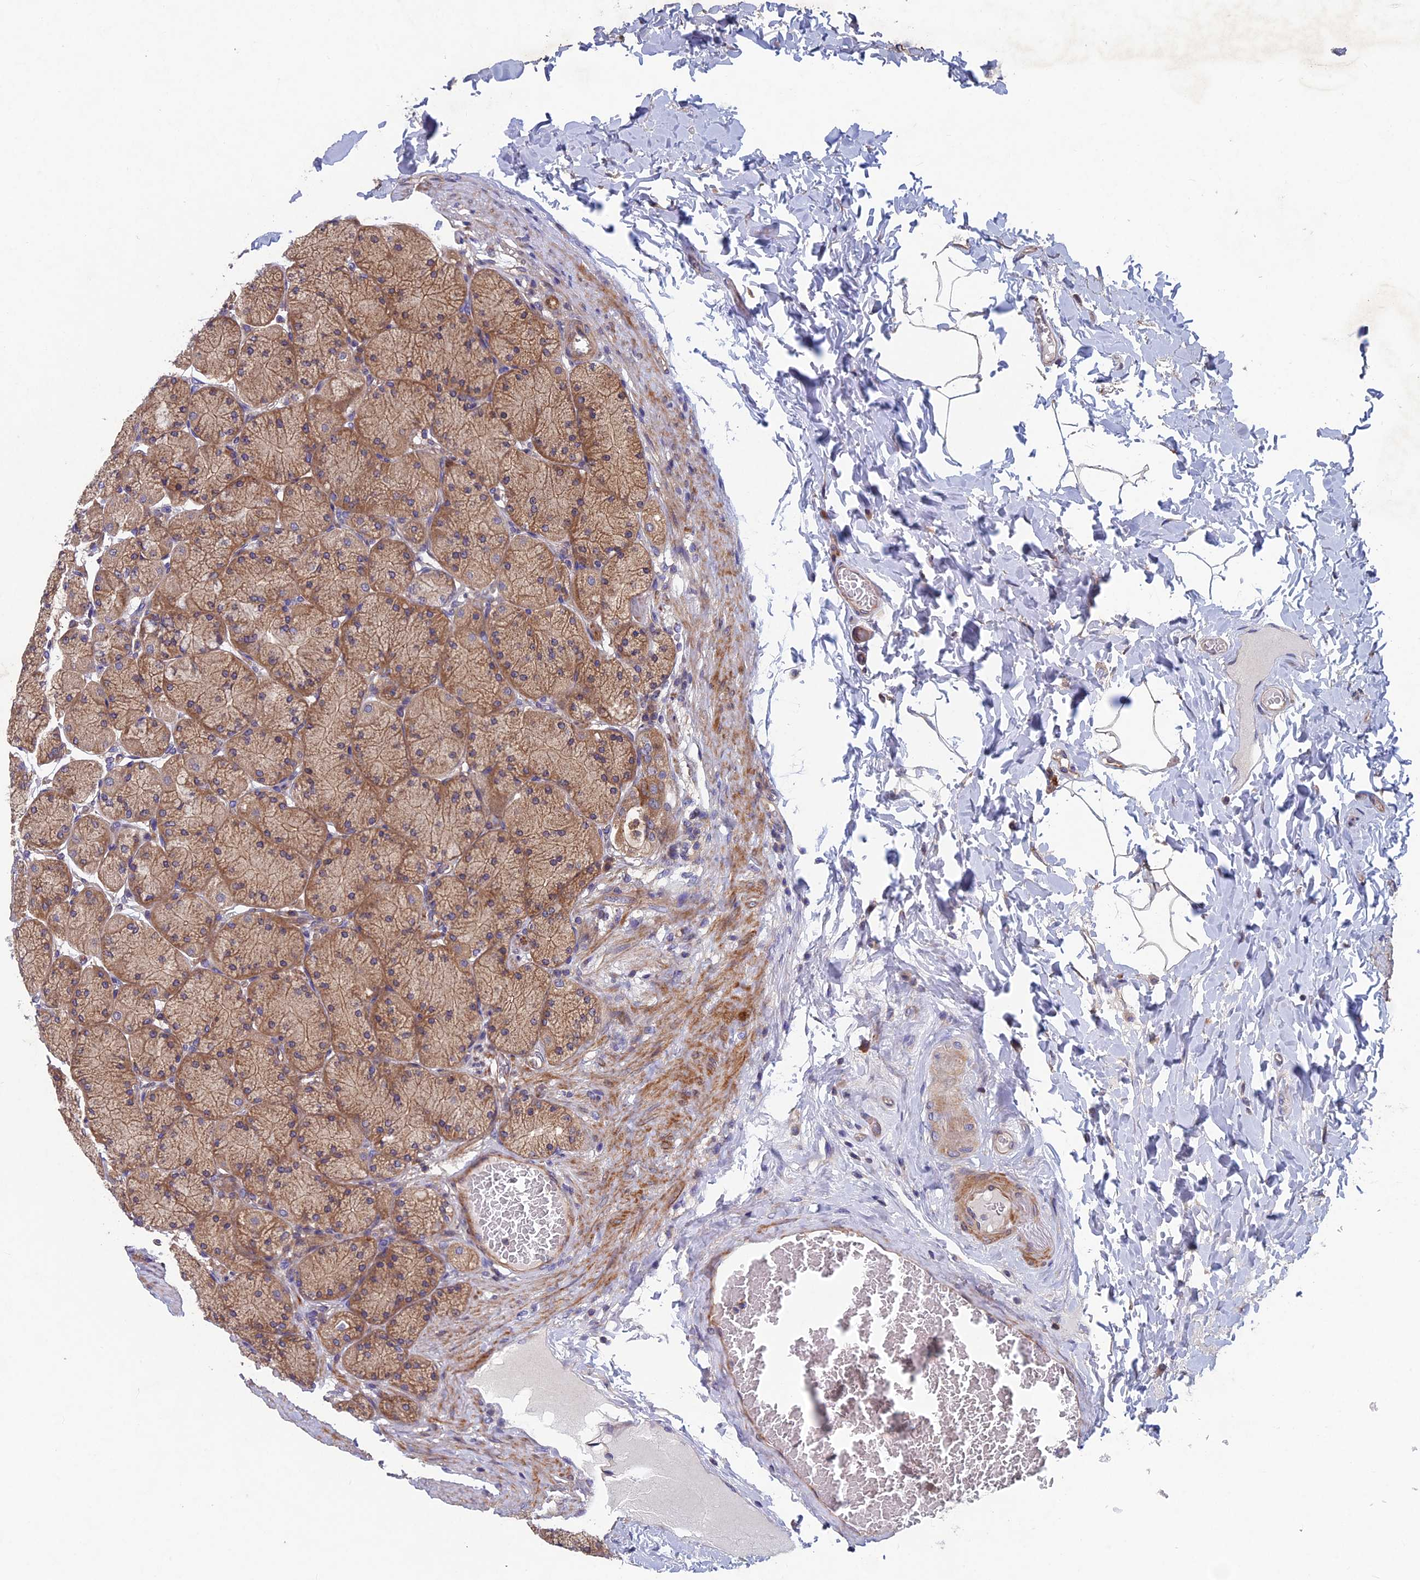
{"staining": {"intensity": "strong", "quantity": "25%-75%", "location": "cytoplasmic/membranous"}, "tissue": "stomach", "cell_type": "Glandular cells", "image_type": "normal", "snomed": [{"axis": "morphology", "description": "Normal tissue, NOS"}, {"axis": "topography", "description": "Stomach, upper"}], "caption": "Strong cytoplasmic/membranous staining is appreciated in about 25%-75% of glandular cells in benign stomach.", "gene": "NCAPG", "patient": {"sex": "female", "age": 56}}